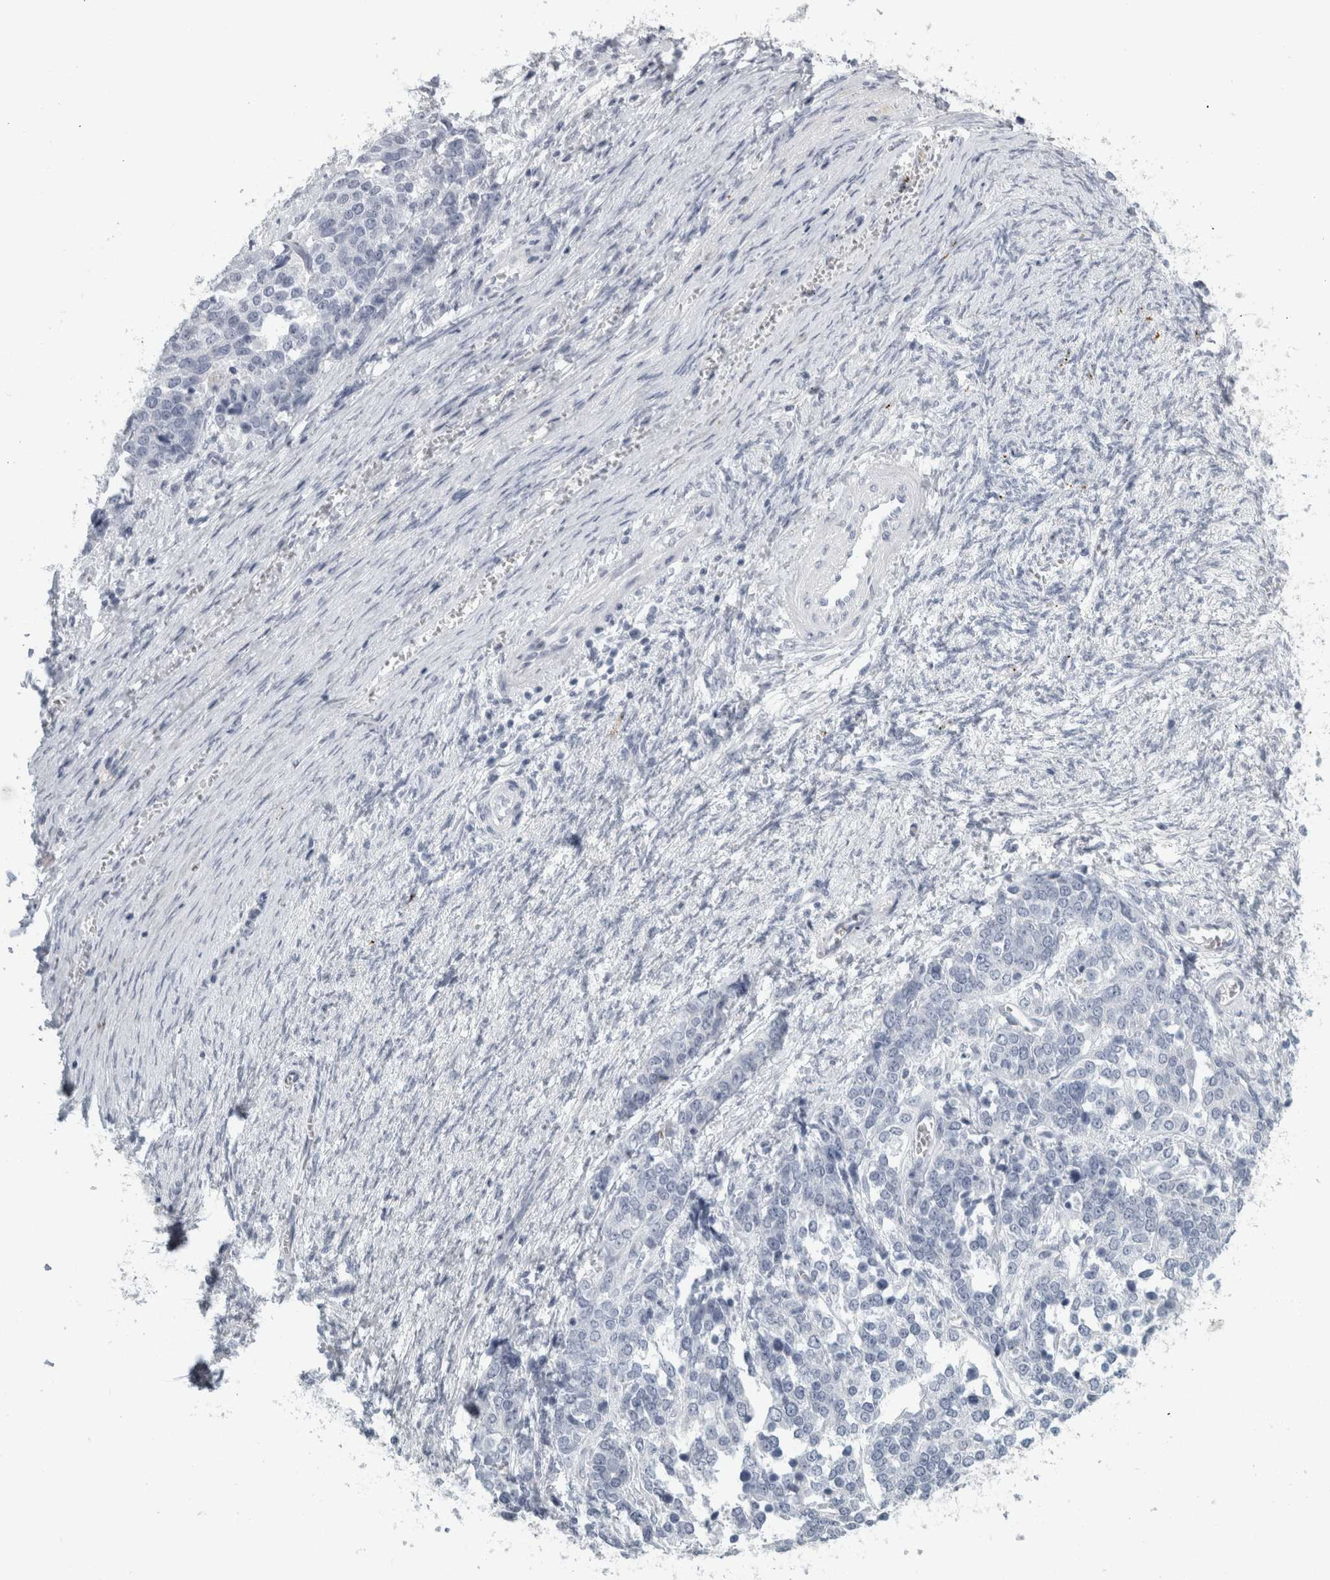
{"staining": {"intensity": "negative", "quantity": "none", "location": "none"}, "tissue": "ovarian cancer", "cell_type": "Tumor cells", "image_type": "cancer", "snomed": [{"axis": "morphology", "description": "Cystadenocarcinoma, serous, NOS"}, {"axis": "topography", "description": "Ovary"}], "caption": "Immunohistochemical staining of human ovarian cancer displays no significant positivity in tumor cells.", "gene": "CPE", "patient": {"sex": "female", "age": 44}}